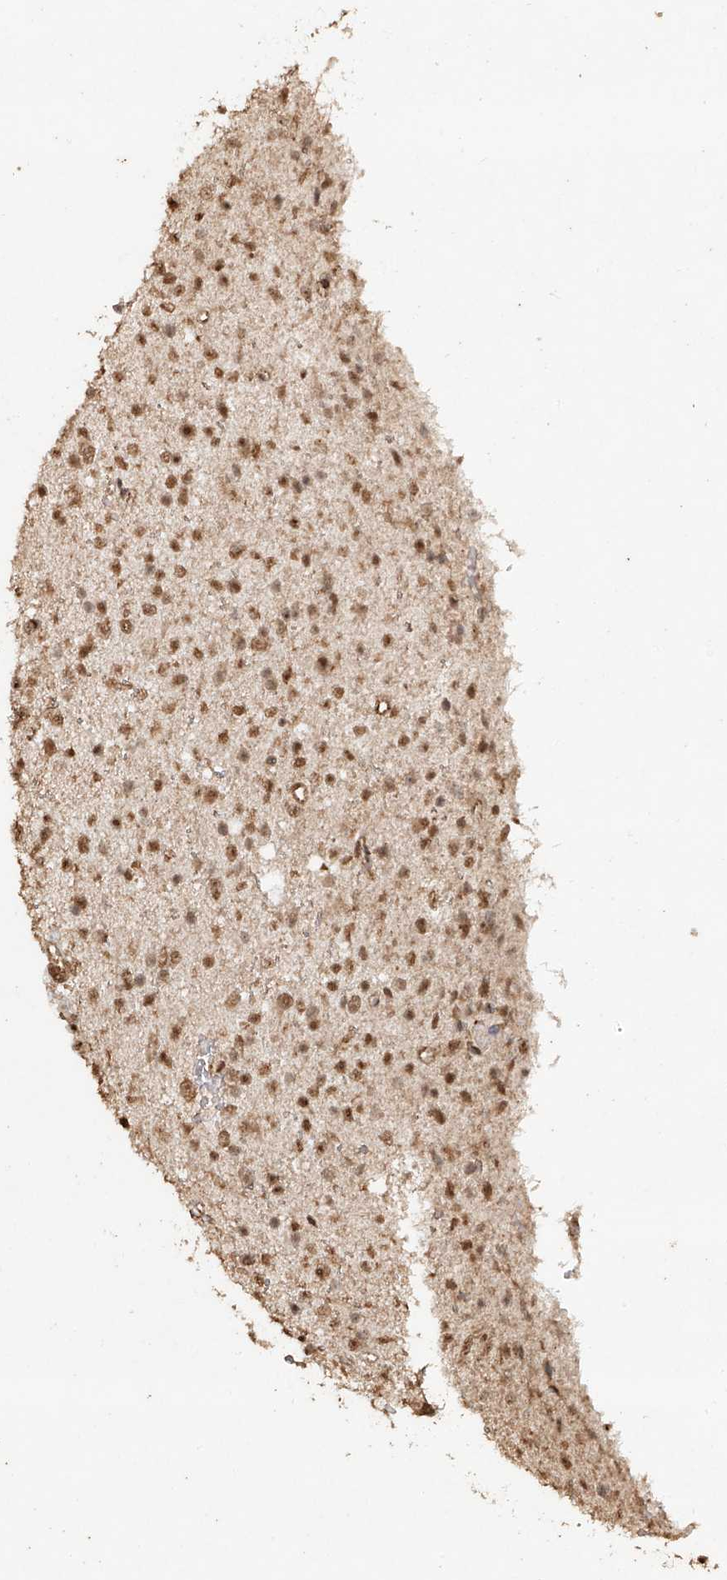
{"staining": {"intensity": "moderate", "quantity": ">75%", "location": "cytoplasmic/membranous,nuclear"}, "tissue": "glioma", "cell_type": "Tumor cells", "image_type": "cancer", "snomed": [{"axis": "morphology", "description": "Glioma, malignant, Low grade"}, {"axis": "topography", "description": "Brain"}], "caption": "The immunohistochemical stain shows moderate cytoplasmic/membranous and nuclear positivity in tumor cells of glioma tissue. The staining is performed using DAB (3,3'-diaminobenzidine) brown chromogen to label protein expression. The nuclei are counter-stained blue using hematoxylin.", "gene": "TIGAR", "patient": {"sex": "female", "age": 37}}